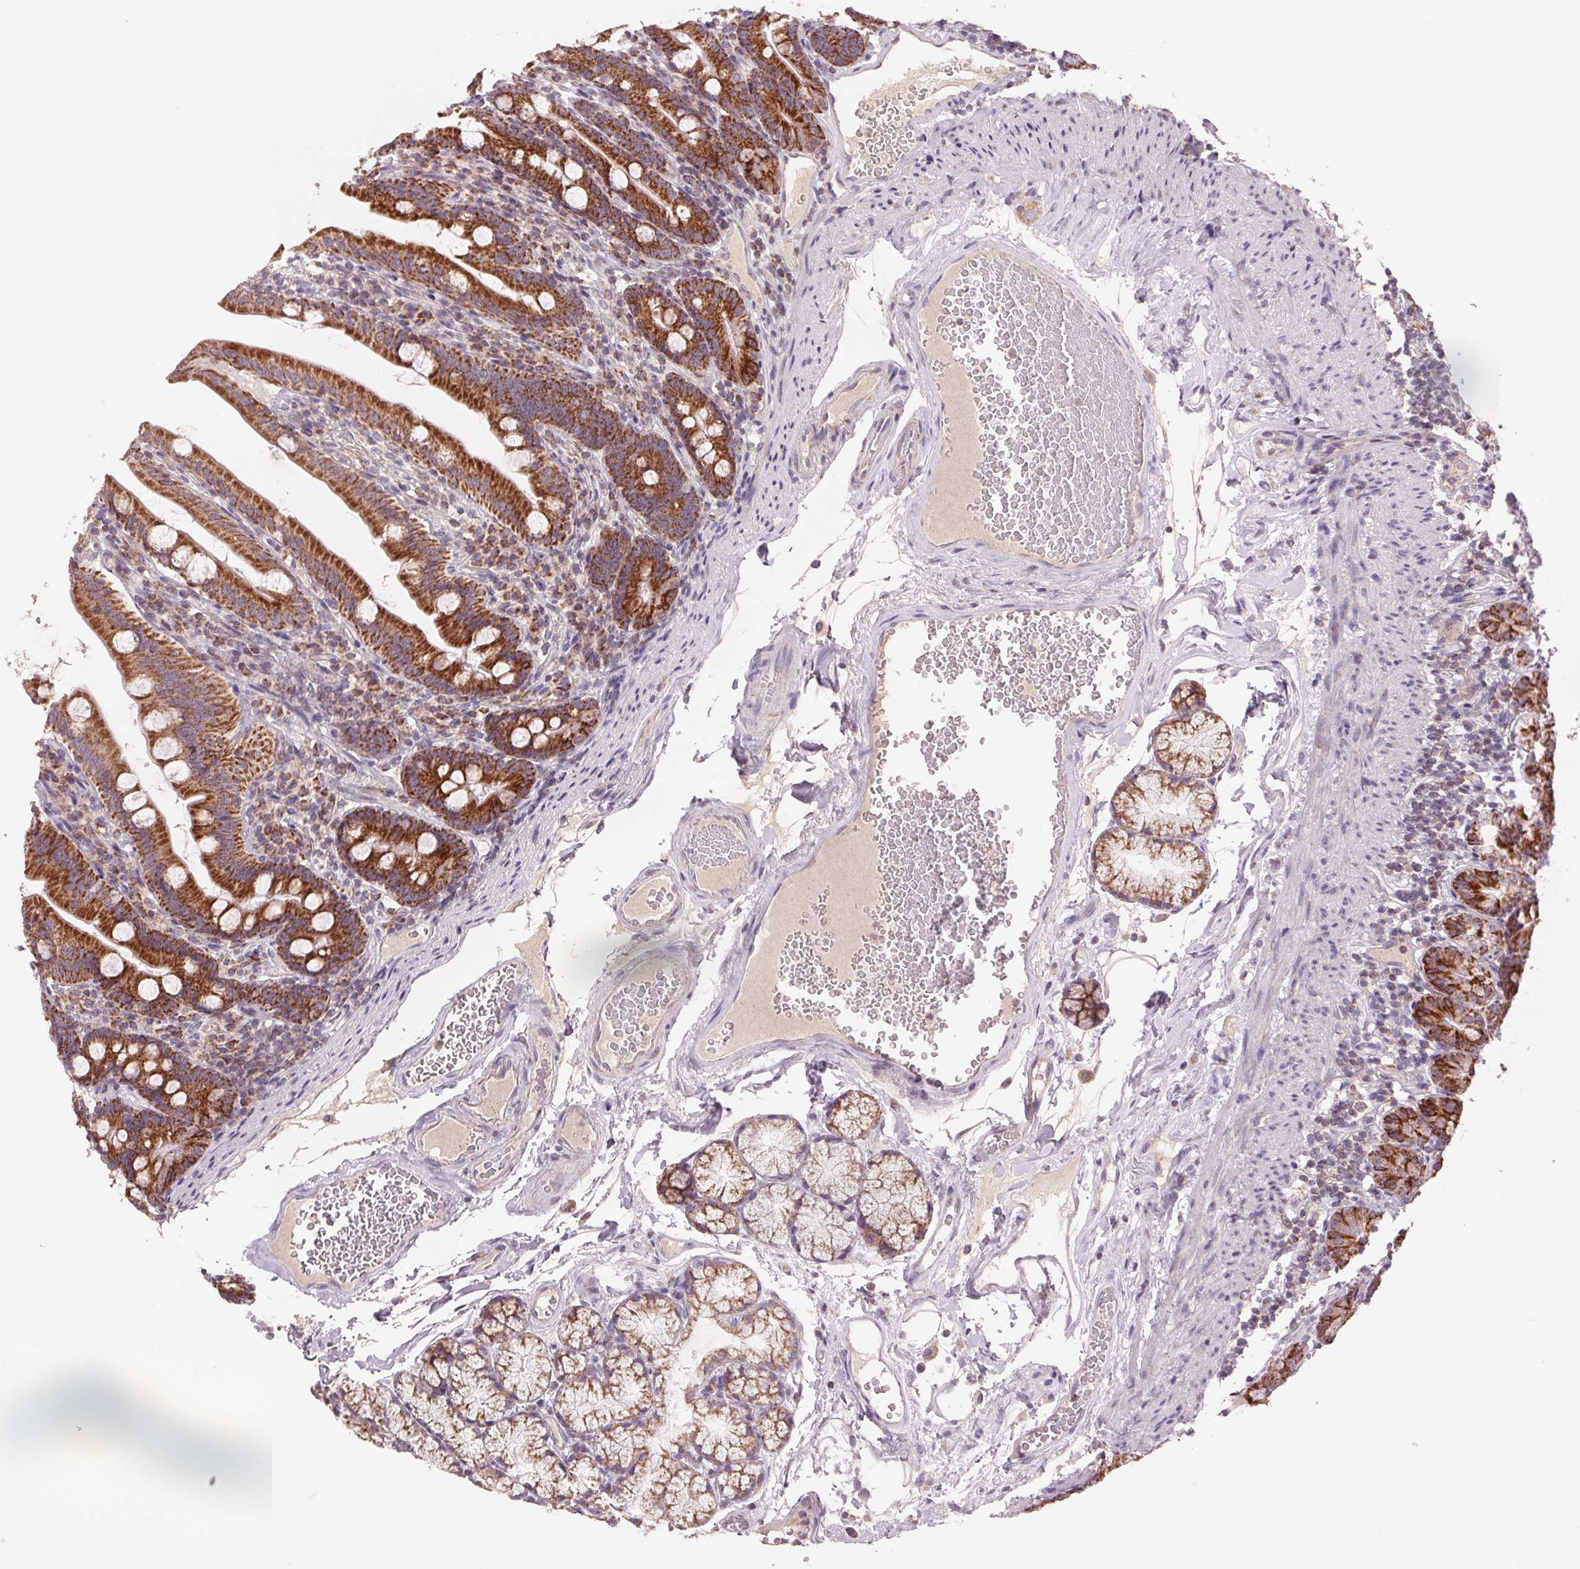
{"staining": {"intensity": "strong", "quantity": ">75%", "location": "cytoplasmic/membranous"}, "tissue": "duodenum", "cell_type": "Glandular cells", "image_type": "normal", "snomed": [{"axis": "morphology", "description": "Normal tissue, NOS"}, {"axis": "topography", "description": "Duodenum"}], "caption": "Immunohistochemical staining of normal human duodenum reveals strong cytoplasmic/membranous protein positivity in about >75% of glandular cells.", "gene": "COX6A1", "patient": {"sex": "female", "age": 67}}